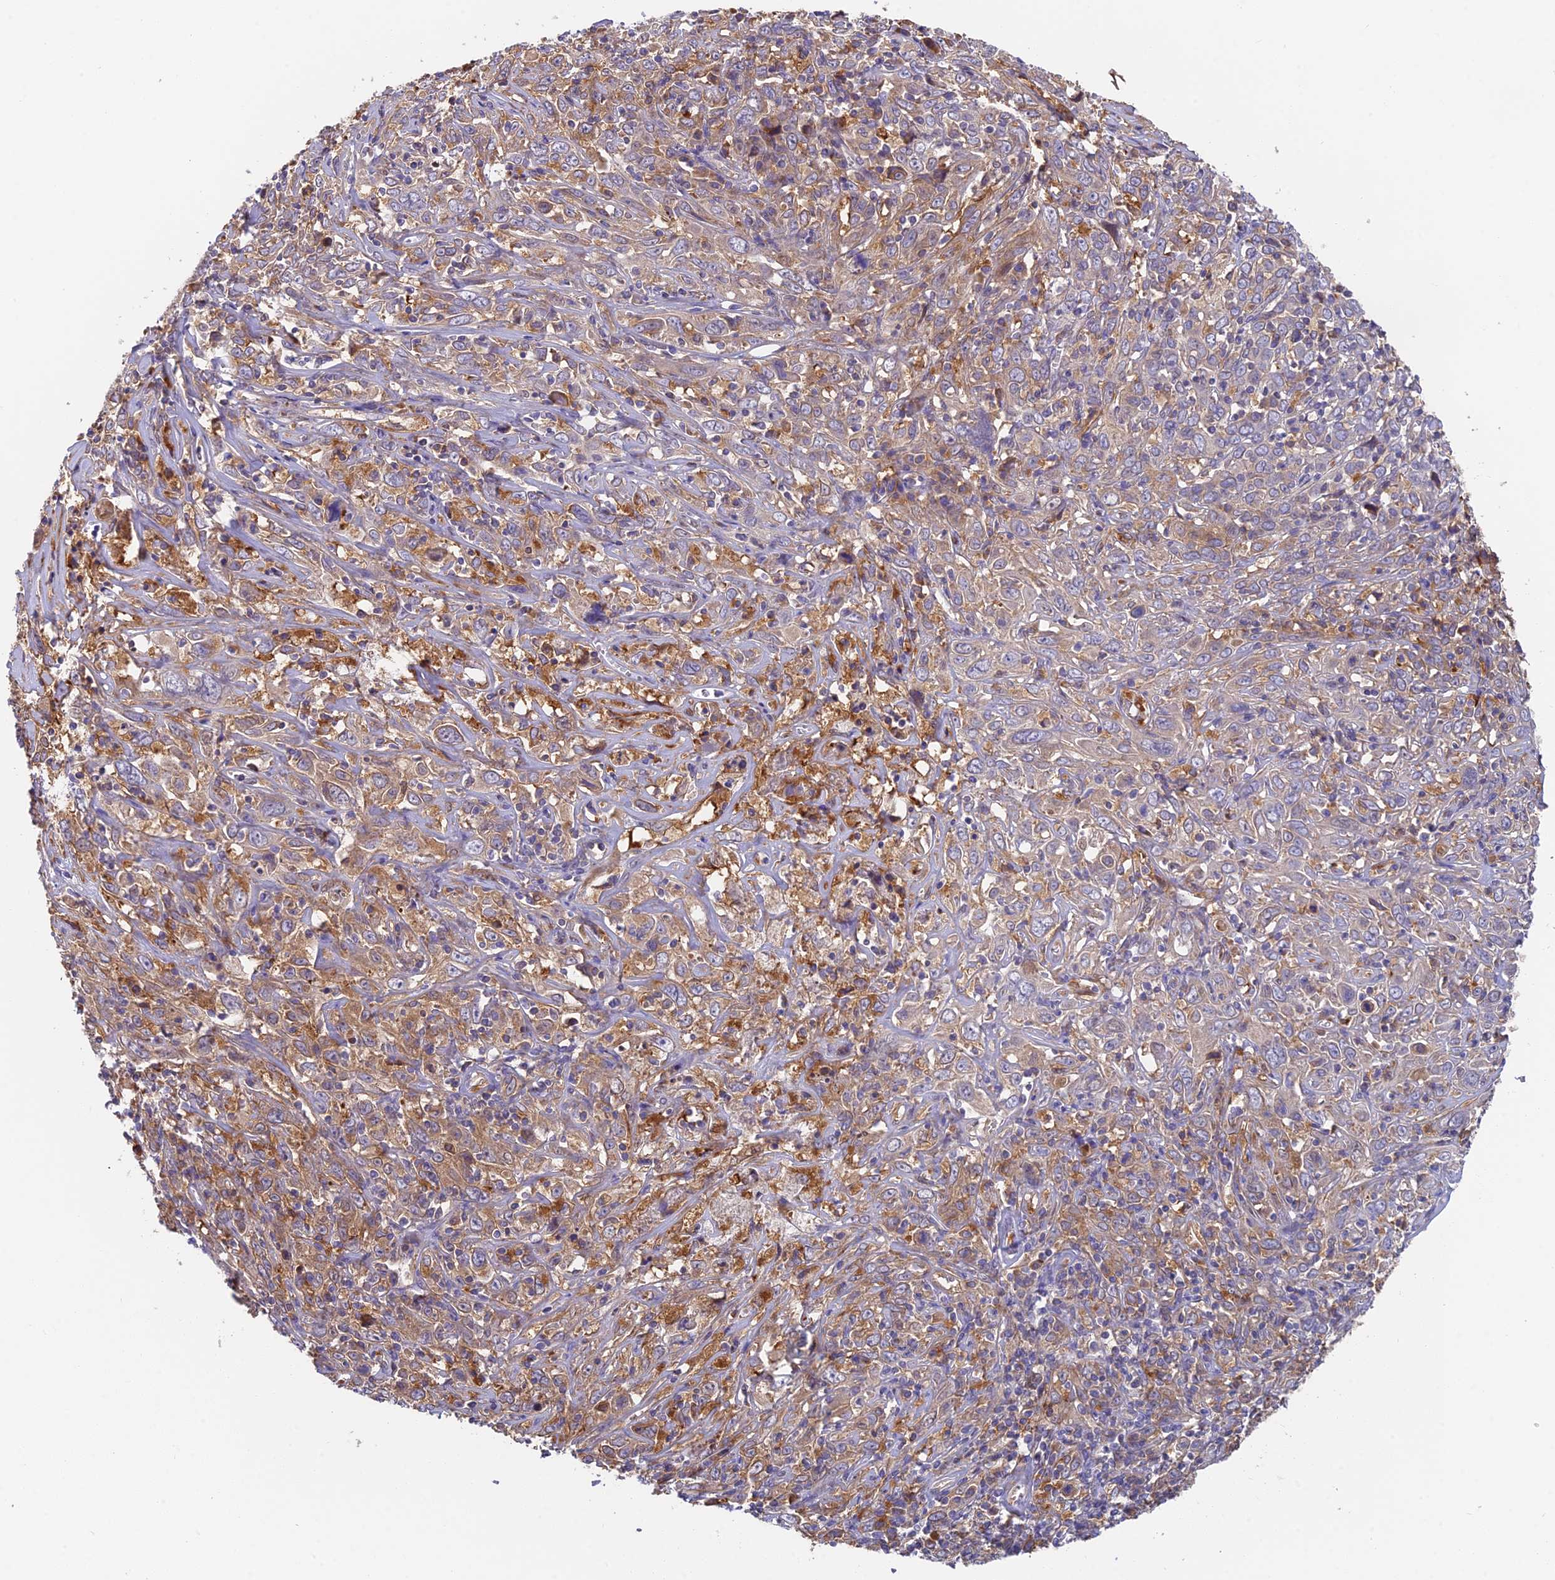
{"staining": {"intensity": "moderate", "quantity": "25%-75%", "location": "cytoplasmic/membranous"}, "tissue": "cervical cancer", "cell_type": "Tumor cells", "image_type": "cancer", "snomed": [{"axis": "morphology", "description": "Squamous cell carcinoma, NOS"}, {"axis": "topography", "description": "Cervix"}], "caption": "Moderate cytoplasmic/membranous protein expression is appreciated in about 25%-75% of tumor cells in cervical cancer (squamous cell carcinoma).", "gene": "IPO5", "patient": {"sex": "female", "age": 46}}